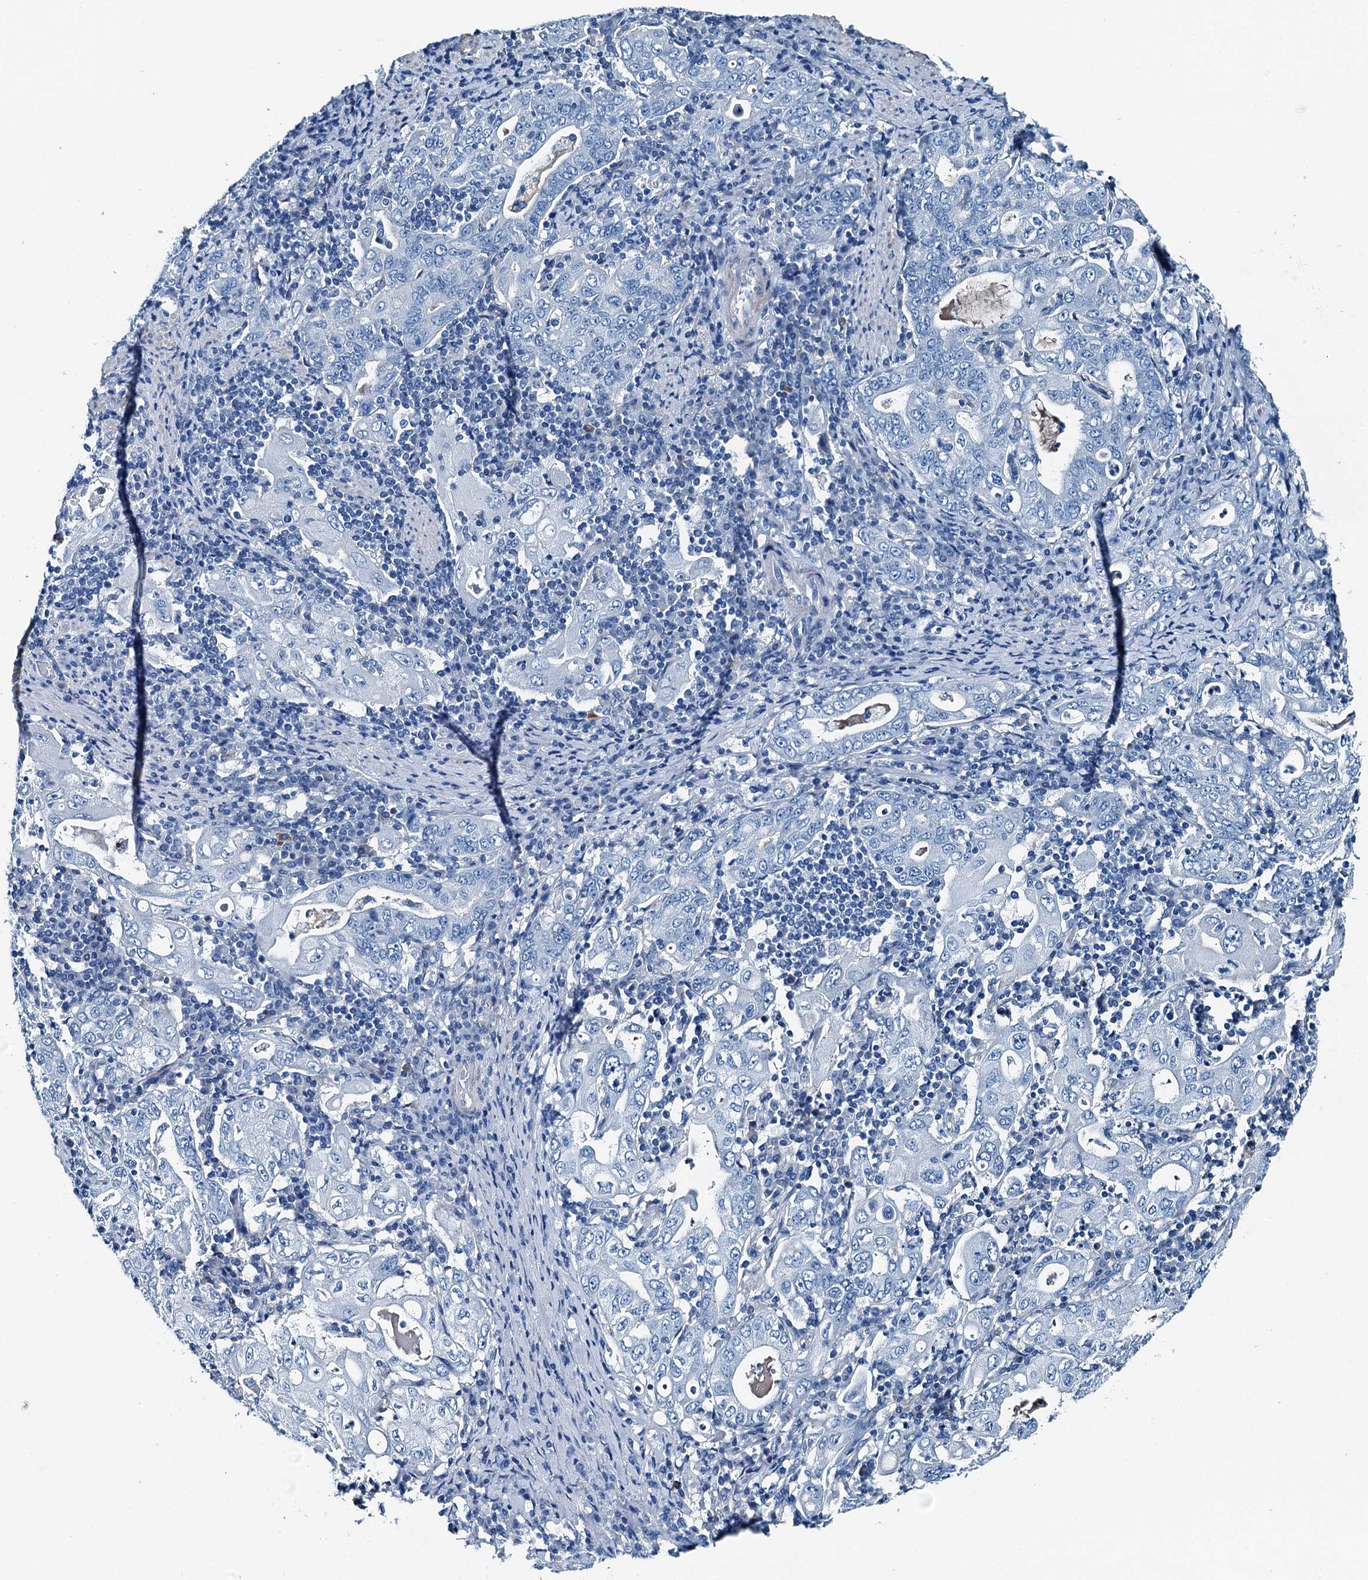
{"staining": {"intensity": "negative", "quantity": "none", "location": "none"}, "tissue": "stomach cancer", "cell_type": "Tumor cells", "image_type": "cancer", "snomed": [{"axis": "morphology", "description": "Normal tissue, NOS"}, {"axis": "morphology", "description": "Adenocarcinoma, NOS"}, {"axis": "topography", "description": "Esophagus"}, {"axis": "topography", "description": "Stomach, upper"}, {"axis": "topography", "description": "Peripheral nerve tissue"}], "caption": "A high-resolution micrograph shows immunohistochemistry (IHC) staining of stomach adenocarcinoma, which shows no significant positivity in tumor cells.", "gene": "RAB3IL1", "patient": {"sex": "male", "age": 62}}